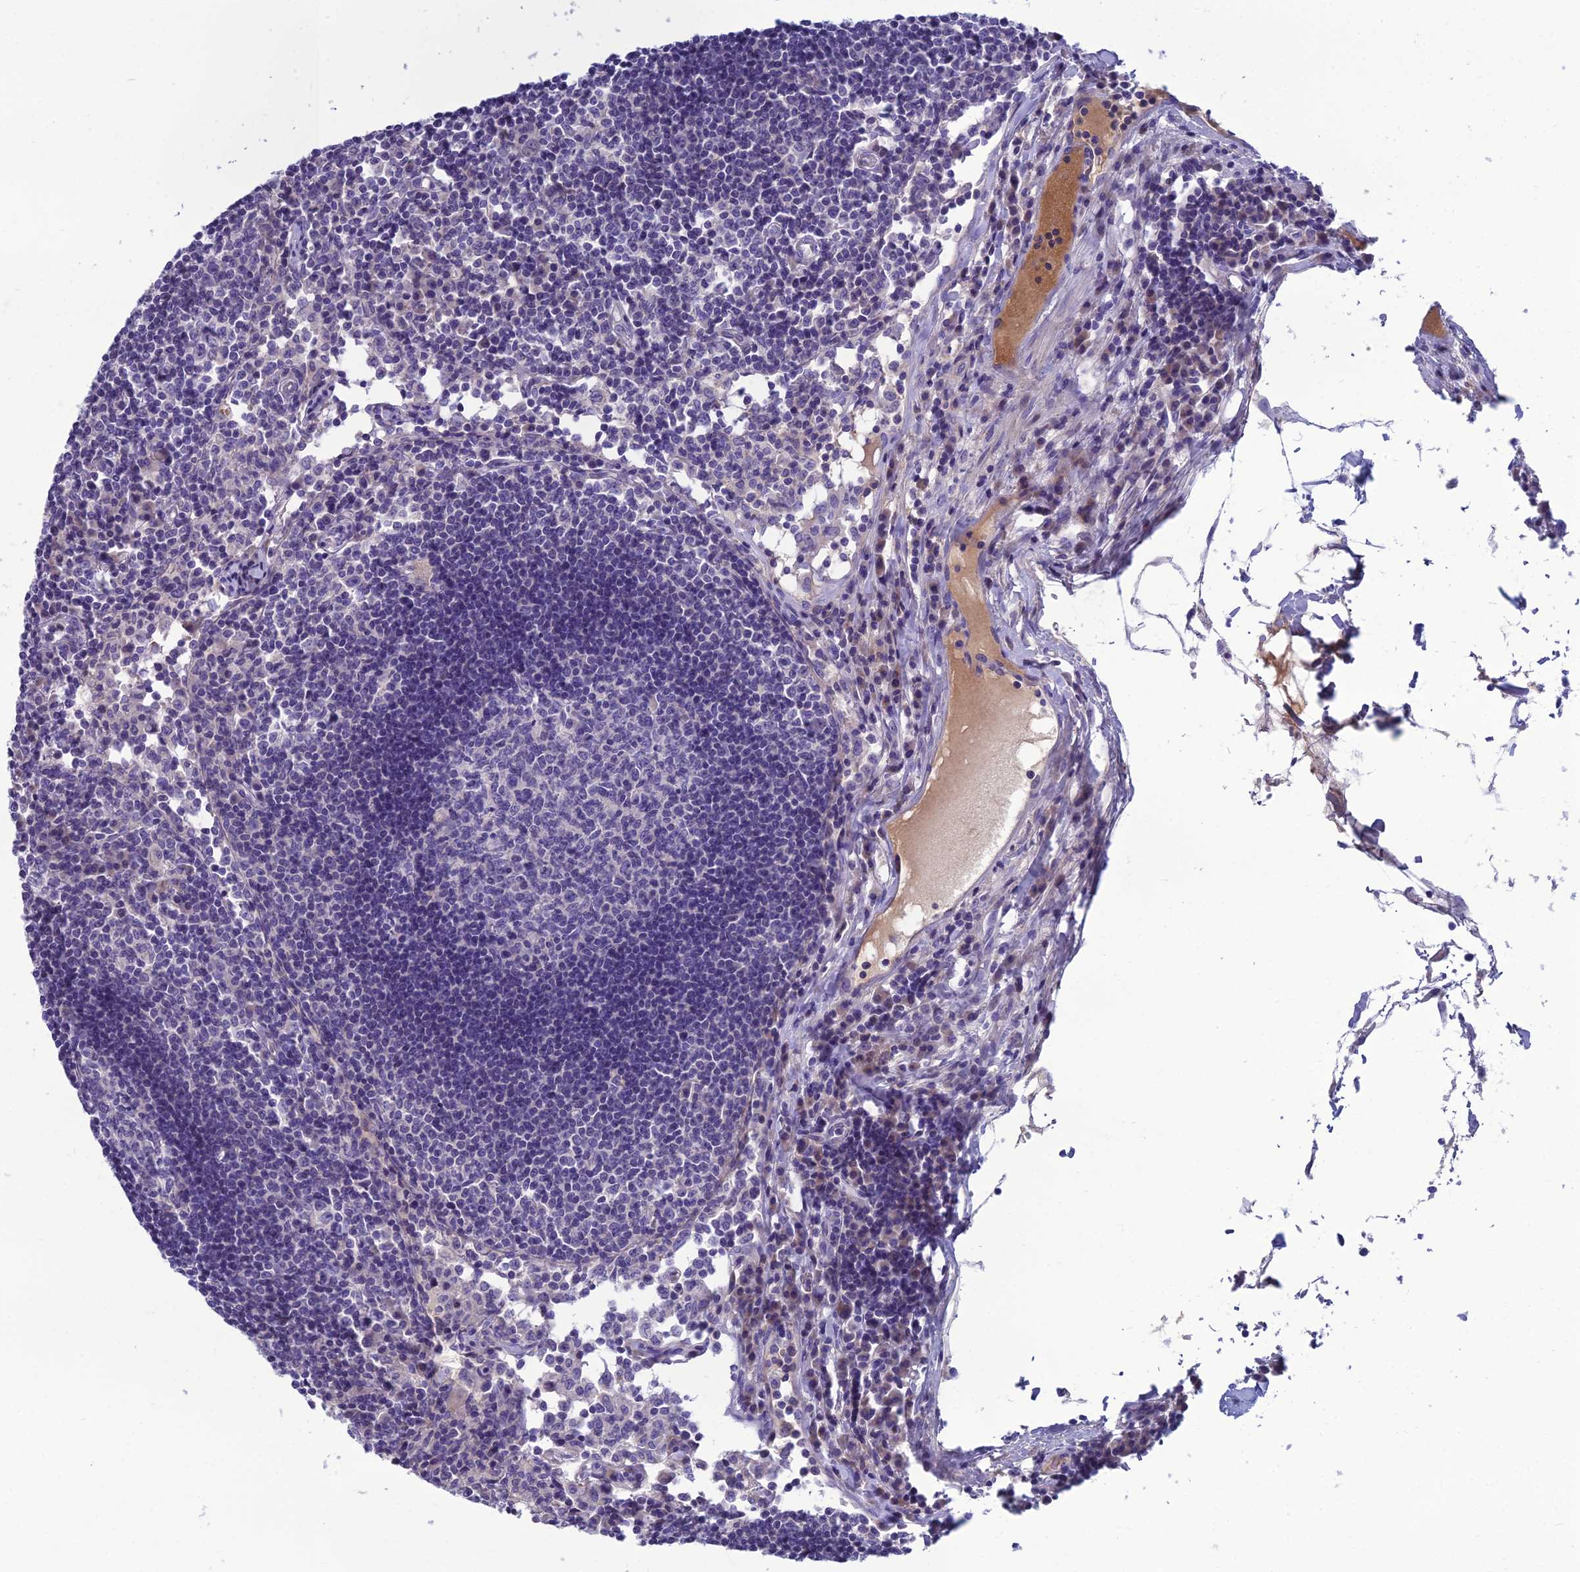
{"staining": {"intensity": "negative", "quantity": "none", "location": "none"}, "tissue": "lymph node", "cell_type": "Germinal center cells", "image_type": "normal", "snomed": [{"axis": "morphology", "description": "Normal tissue, NOS"}, {"axis": "topography", "description": "Lymph node"}], "caption": "Lymph node stained for a protein using immunohistochemistry shows no positivity germinal center cells.", "gene": "SPTLC3", "patient": {"sex": "female", "age": 55}}